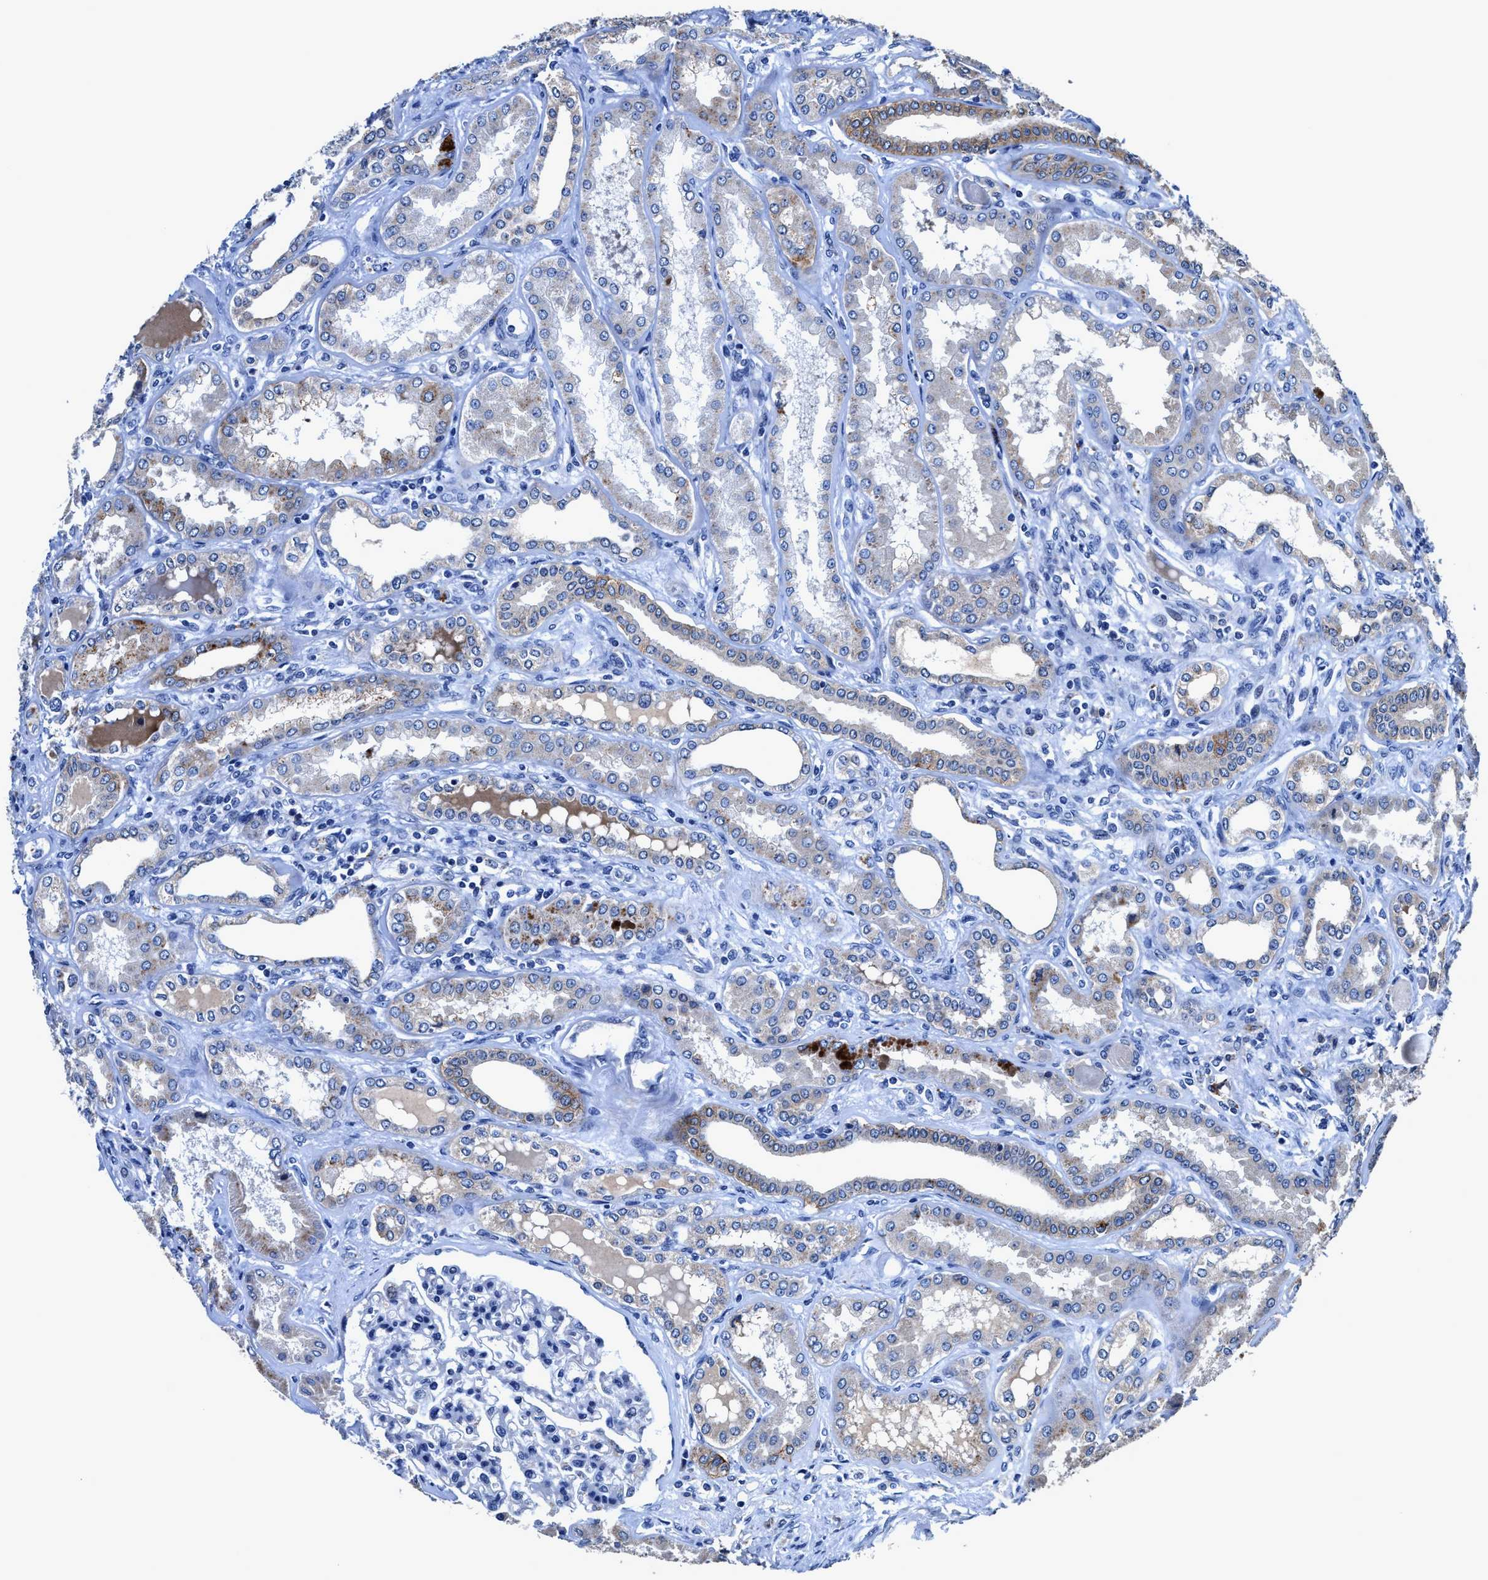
{"staining": {"intensity": "negative", "quantity": "none", "location": "none"}, "tissue": "kidney", "cell_type": "Cells in glomeruli", "image_type": "normal", "snomed": [{"axis": "morphology", "description": "Normal tissue, NOS"}, {"axis": "topography", "description": "Kidney"}], "caption": "DAB immunohistochemical staining of normal human kidney shows no significant expression in cells in glomeruli. (IHC, brightfield microscopy, high magnification).", "gene": "UBR4", "patient": {"sex": "female", "age": 56}}